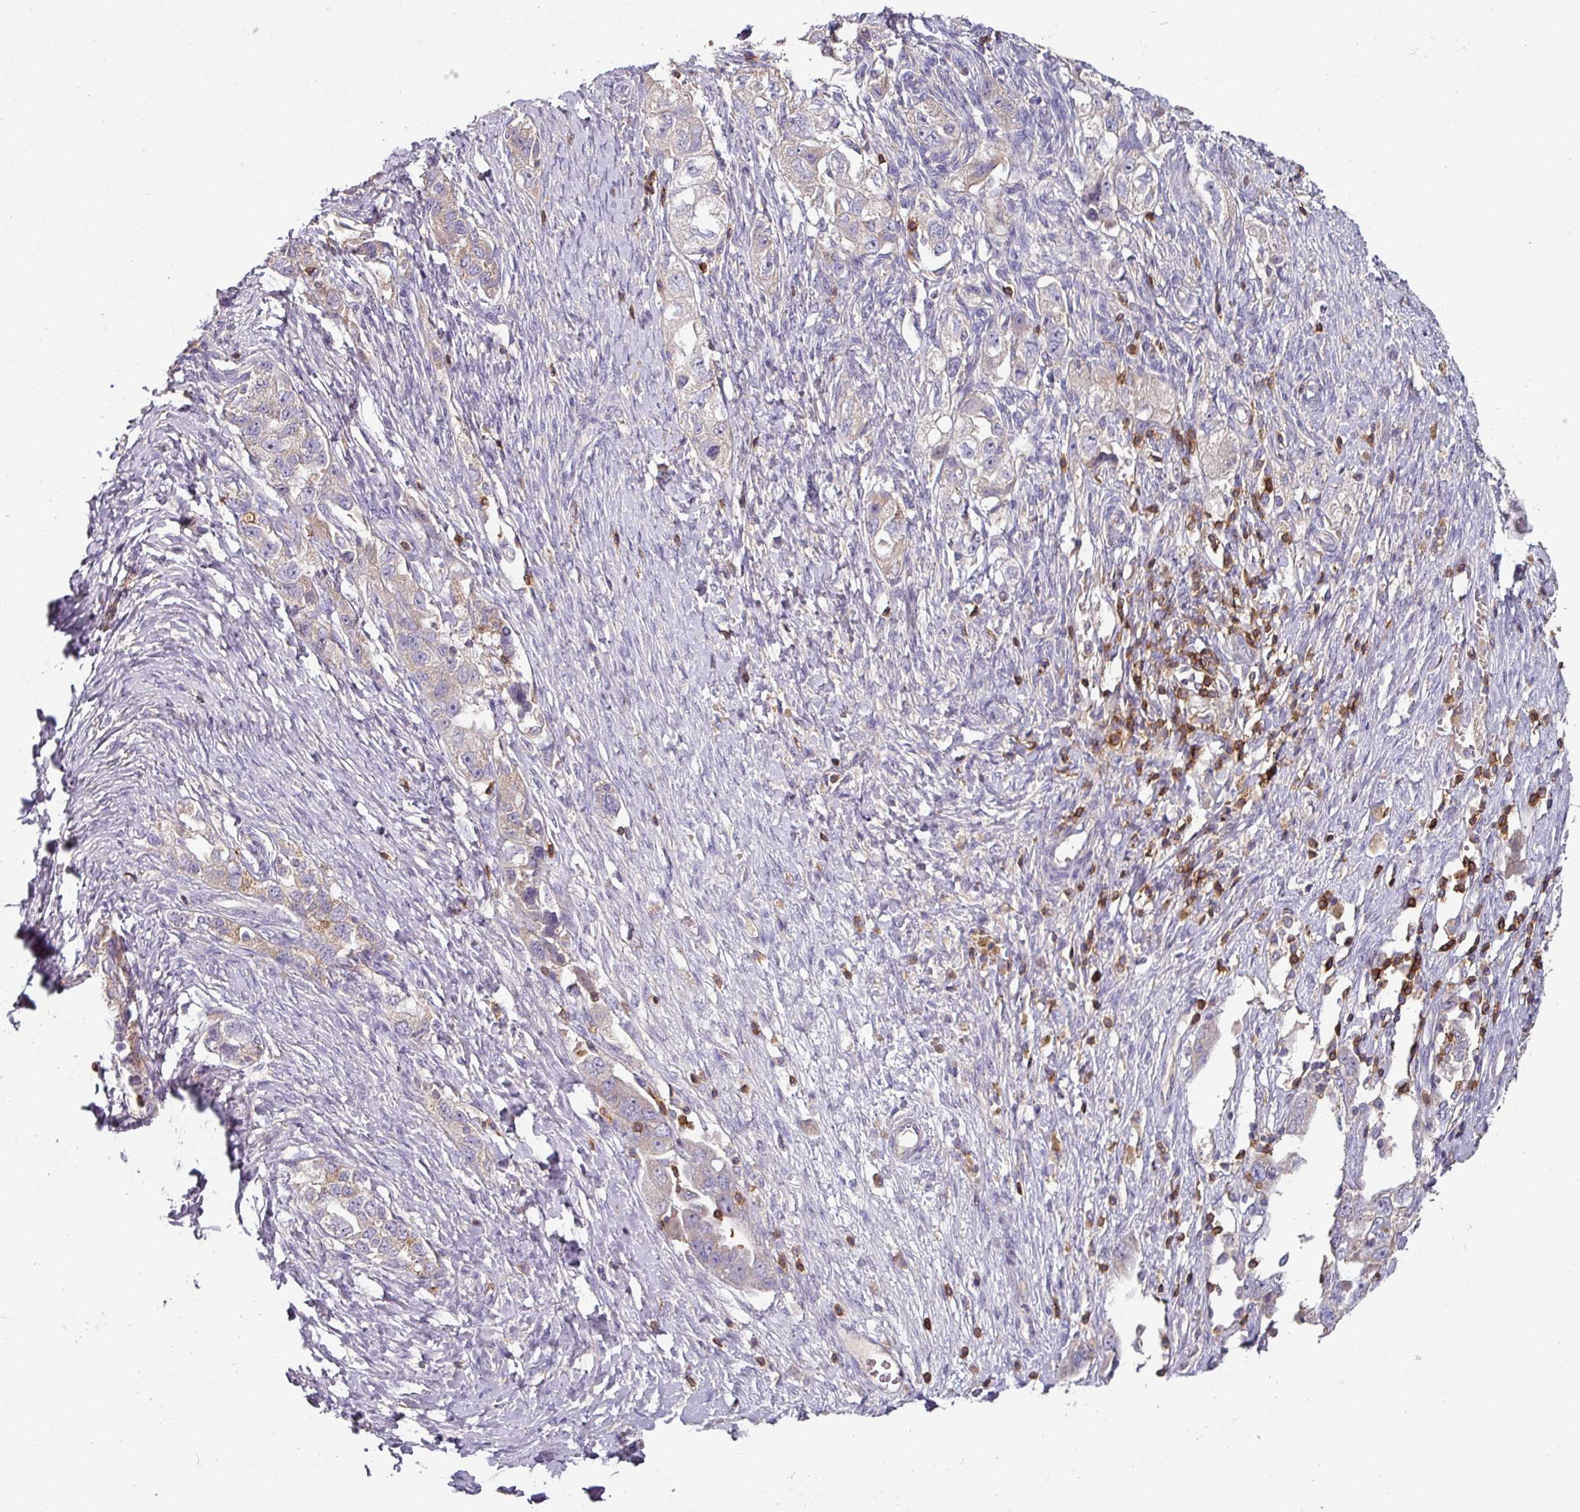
{"staining": {"intensity": "weak", "quantity": "<25%", "location": "cytoplasmic/membranous"}, "tissue": "ovarian cancer", "cell_type": "Tumor cells", "image_type": "cancer", "snomed": [{"axis": "morphology", "description": "Carcinoma, NOS"}, {"axis": "morphology", "description": "Cystadenocarcinoma, serous, NOS"}, {"axis": "topography", "description": "Ovary"}], "caption": "Human ovarian serous cystadenocarcinoma stained for a protein using immunohistochemistry (IHC) reveals no staining in tumor cells.", "gene": "CD3G", "patient": {"sex": "female", "age": 69}}